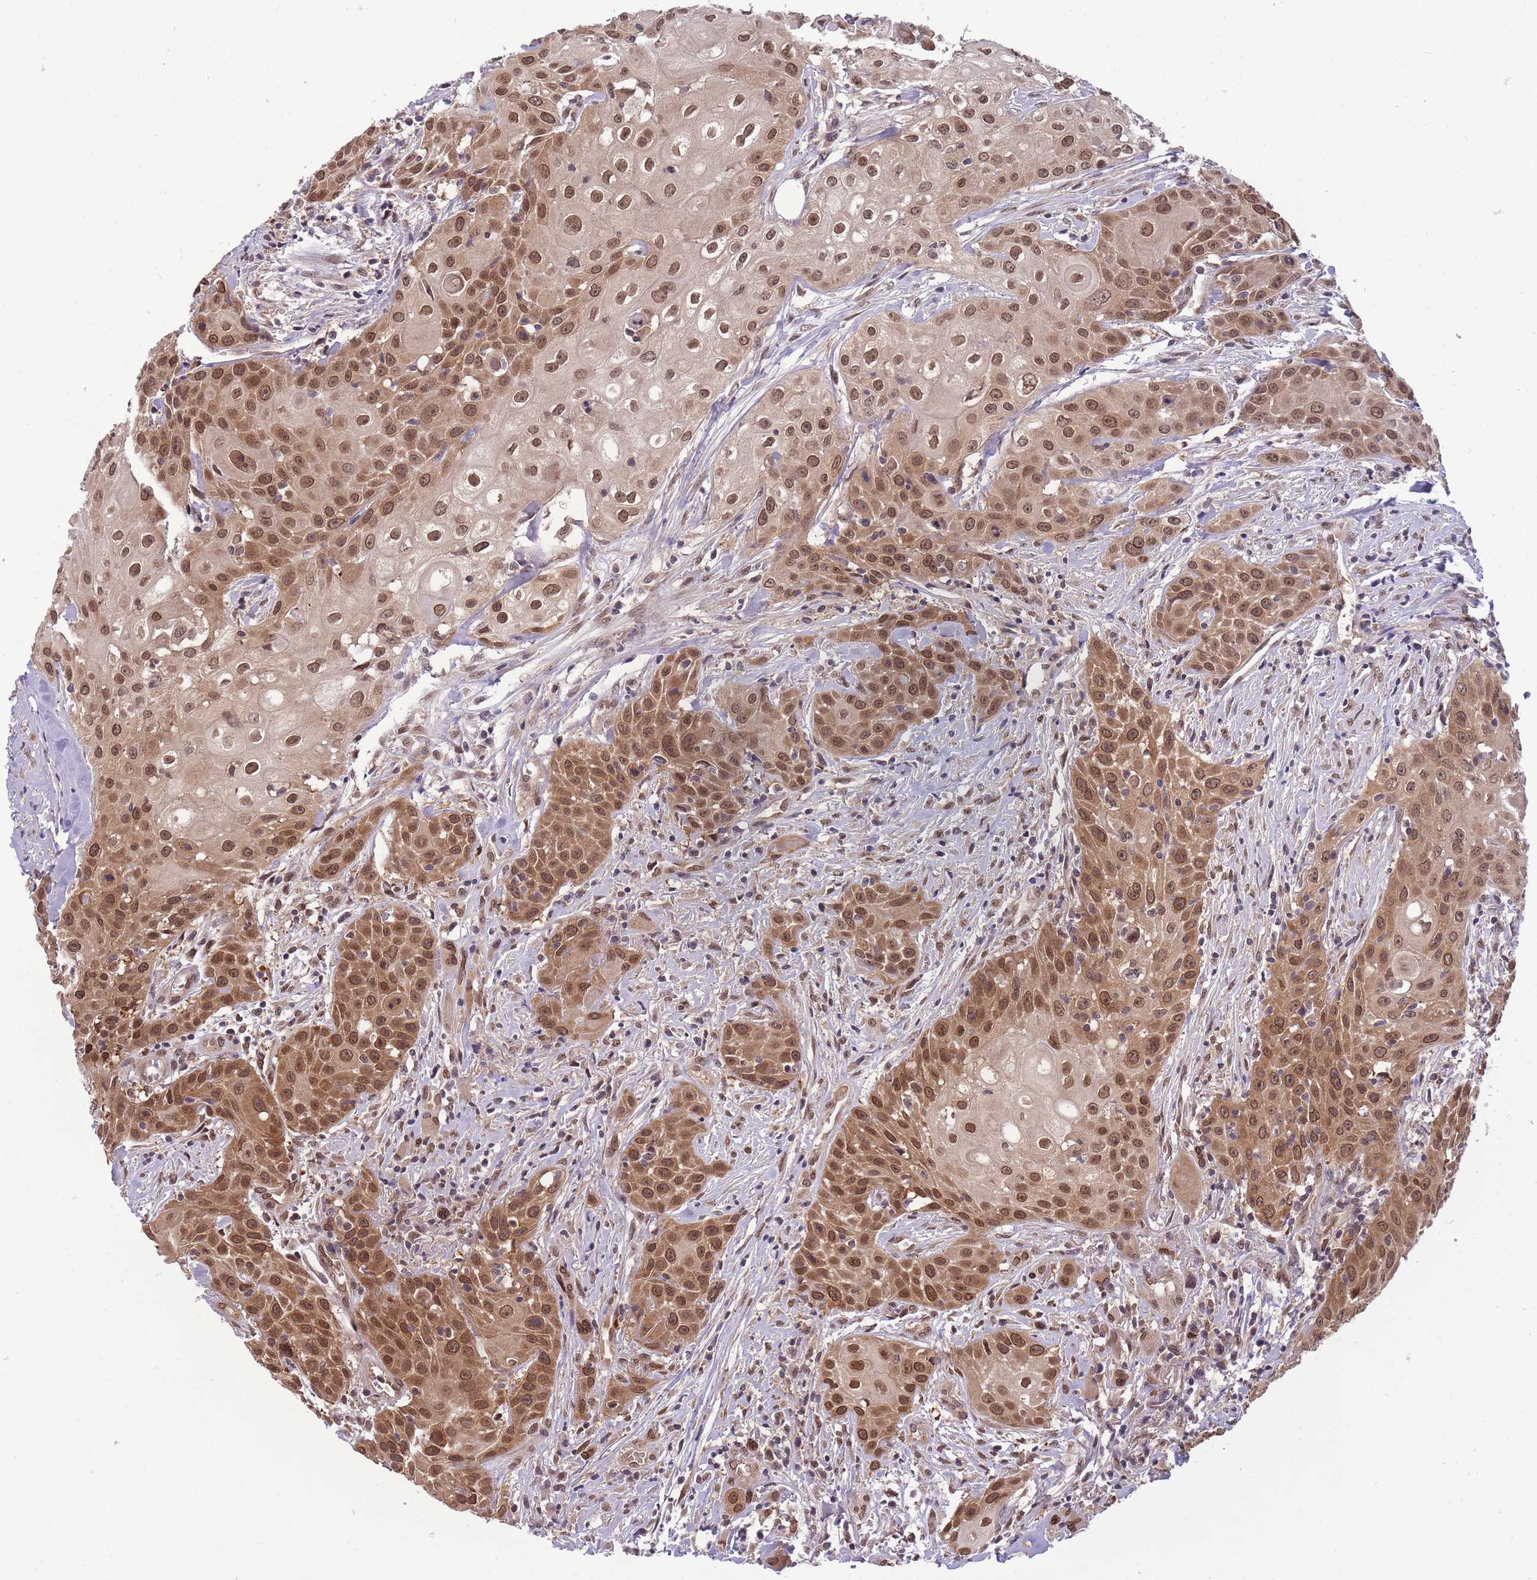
{"staining": {"intensity": "moderate", "quantity": ">75%", "location": "cytoplasmic/membranous,nuclear"}, "tissue": "head and neck cancer", "cell_type": "Tumor cells", "image_type": "cancer", "snomed": [{"axis": "morphology", "description": "Squamous cell carcinoma, NOS"}, {"axis": "topography", "description": "Oral tissue"}, {"axis": "topography", "description": "Head-Neck"}], "caption": "An image showing moderate cytoplasmic/membranous and nuclear expression in about >75% of tumor cells in squamous cell carcinoma (head and neck), as visualized by brown immunohistochemical staining.", "gene": "CDIP1", "patient": {"sex": "female", "age": 82}}